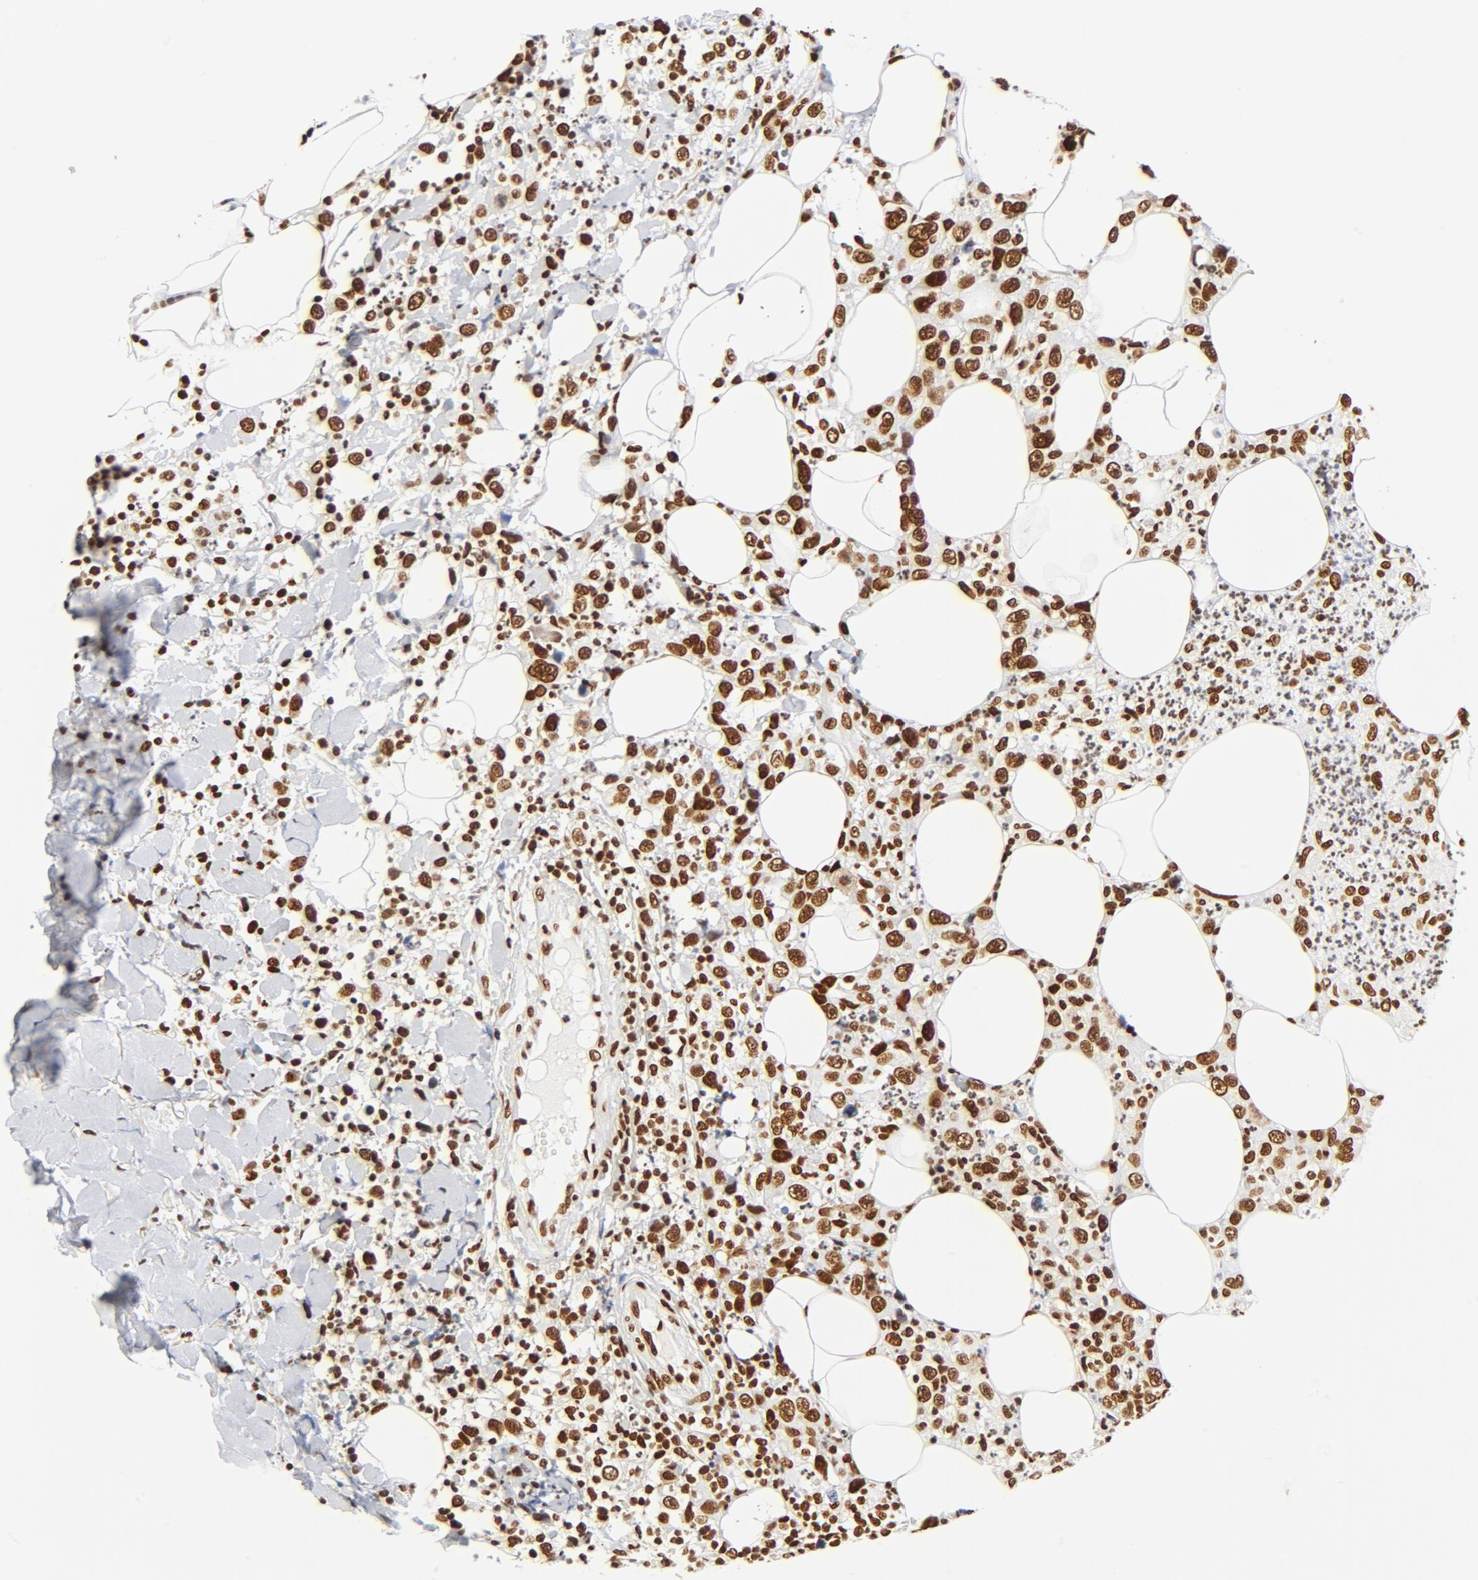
{"staining": {"intensity": "strong", "quantity": ">75%", "location": "nuclear"}, "tissue": "thyroid cancer", "cell_type": "Tumor cells", "image_type": "cancer", "snomed": [{"axis": "morphology", "description": "Carcinoma, NOS"}, {"axis": "topography", "description": "Thyroid gland"}], "caption": "Tumor cells reveal strong nuclear staining in approximately >75% of cells in thyroid cancer (carcinoma).", "gene": "CTBP1", "patient": {"sex": "female", "age": 77}}